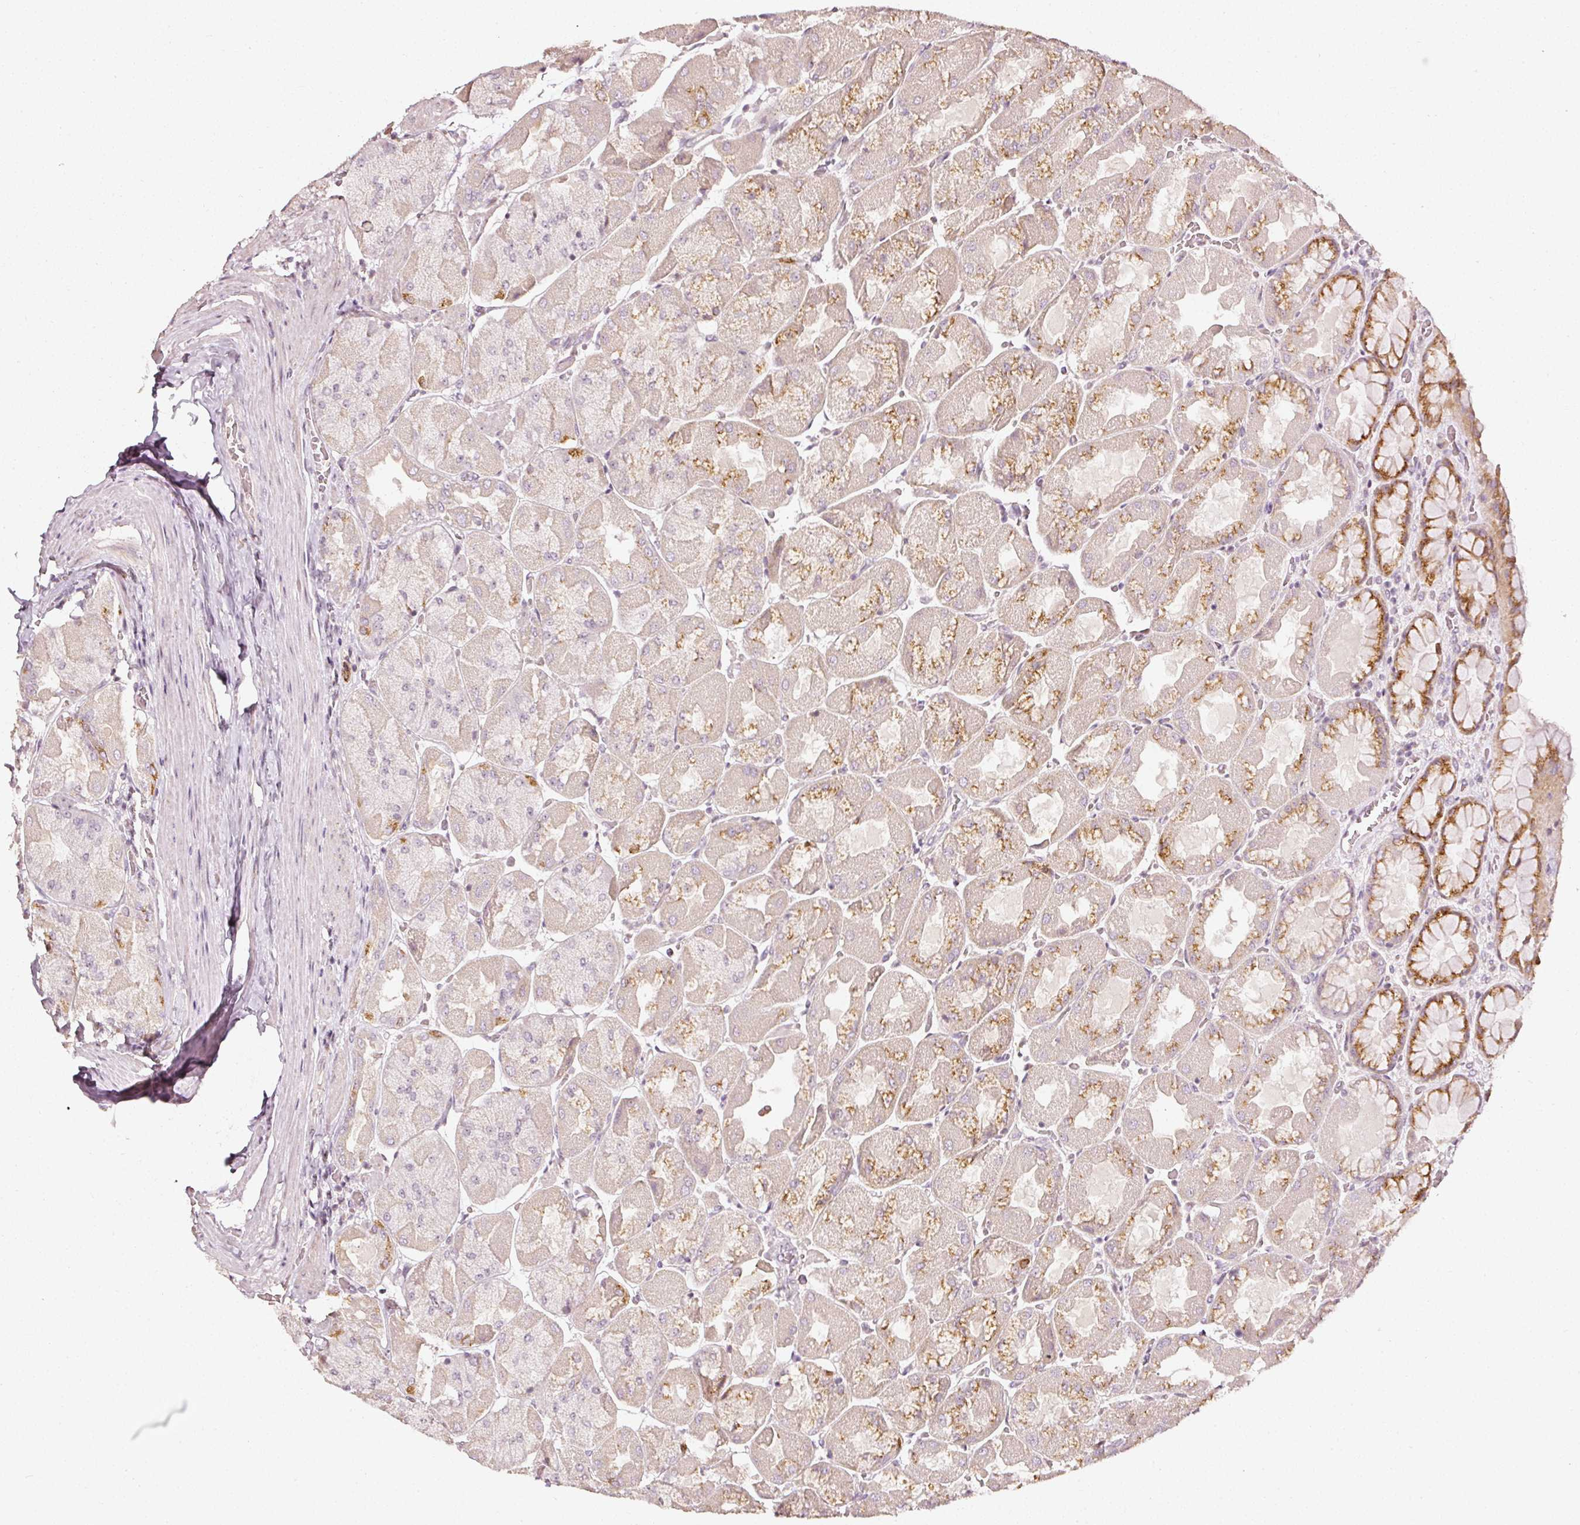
{"staining": {"intensity": "strong", "quantity": "25%-75%", "location": "cytoplasmic/membranous"}, "tissue": "stomach", "cell_type": "Glandular cells", "image_type": "normal", "snomed": [{"axis": "morphology", "description": "Normal tissue, NOS"}, {"axis": "topography", "description": "Stomach"}], "caption": "Stomach stained with a brown dye shows strong cytoplasmic/membranous positive positivity in about 25%-75% of glandular cells.", "gene": "NTRK1", "patient": {"sex": "female", "age": 61}}